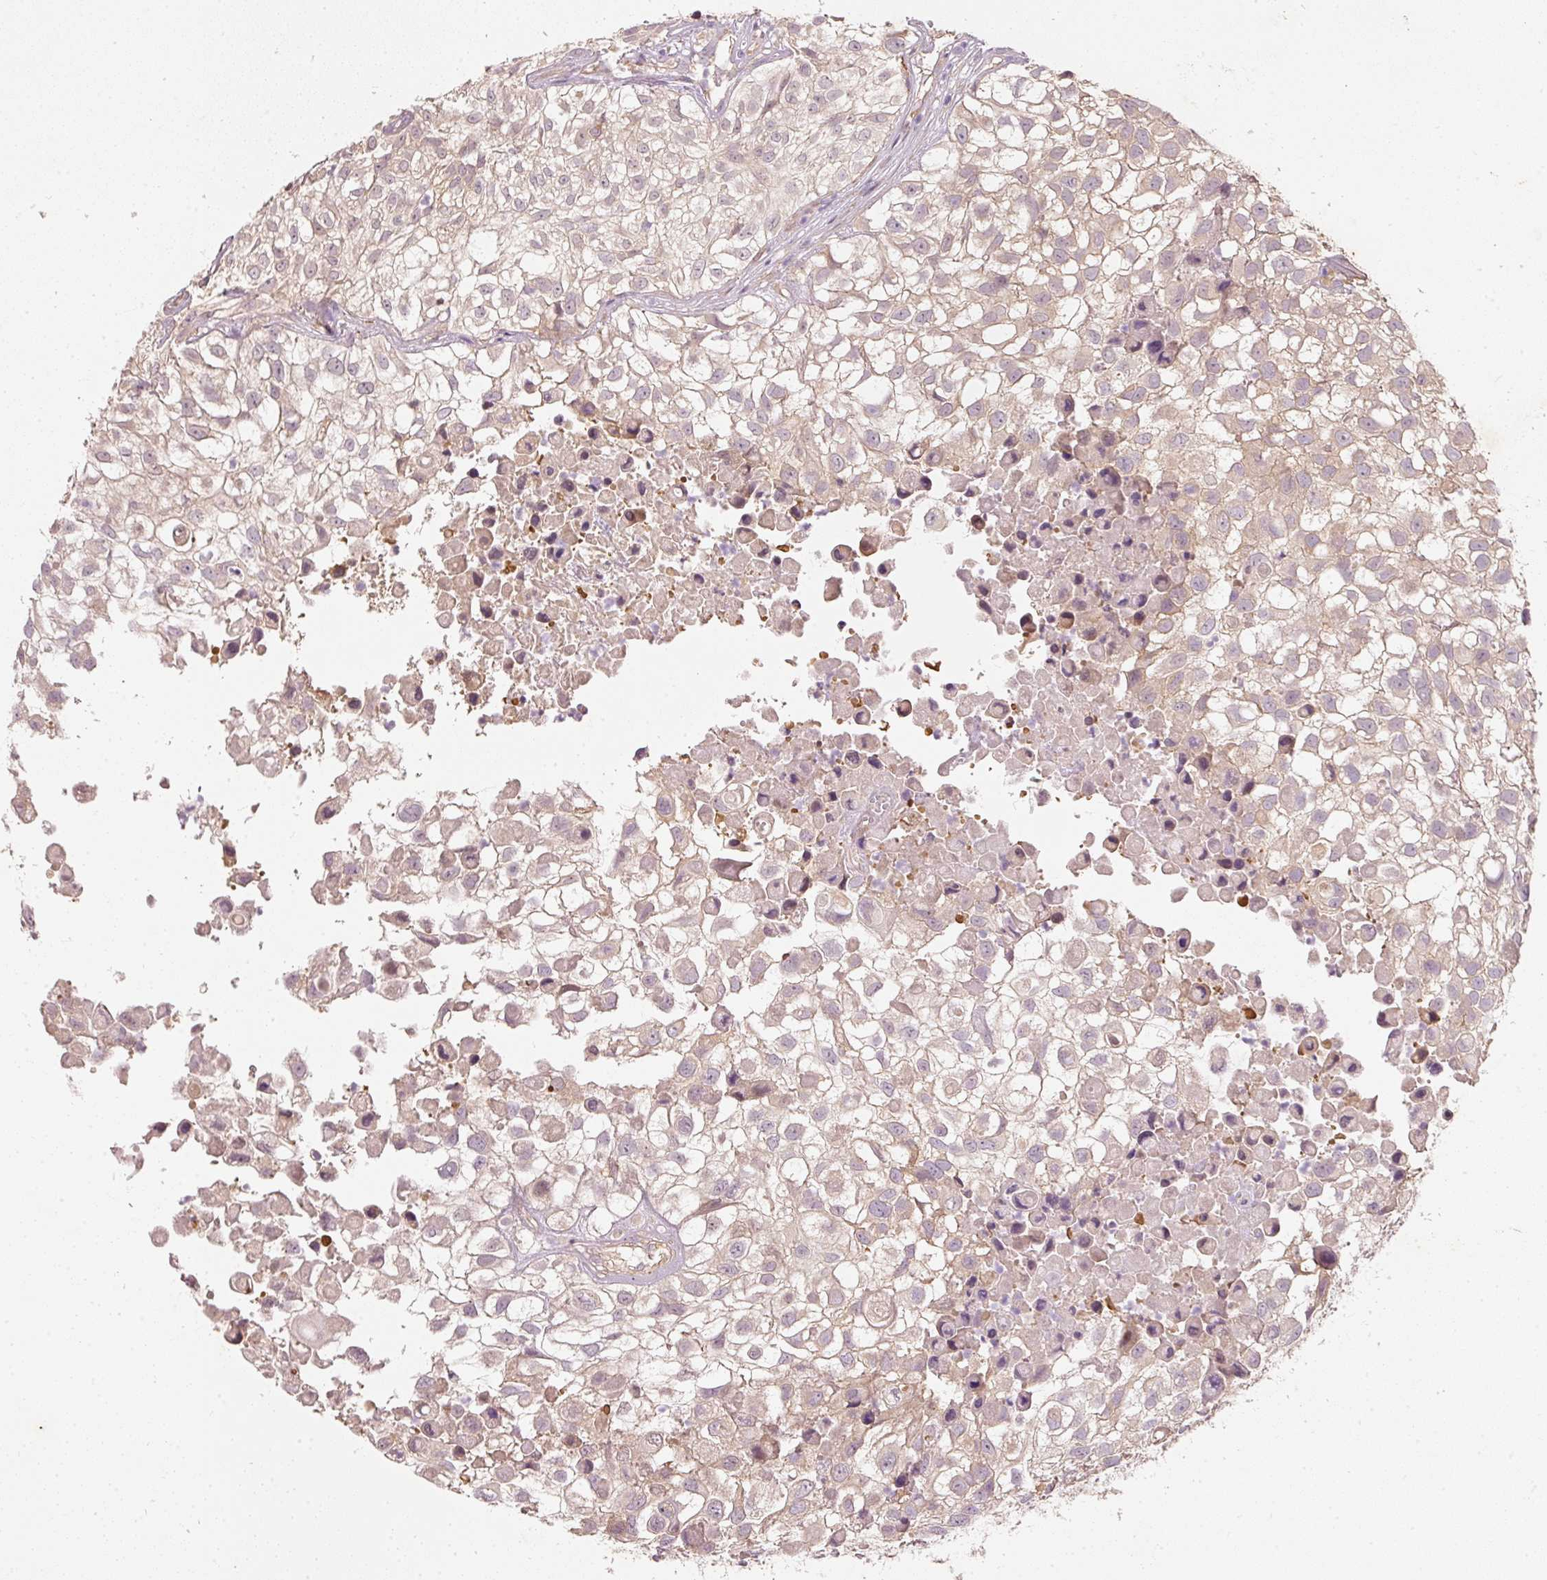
{"staining": {"intensity": "weak", "quantity": ">75%", "location": "cytoplasmic/membranous"}, "tissue": "urothelial cancer", "cell_type": "Tumor cells", "image_type": "cancer", "snomed": [{"axis": "morphology", "description": "Urothelial carcinoma, High grade"}, {"axis": "topography", "description": "Urinary bladder"}], "caption": "Protein staining of urothelial cancer tissue displays weak cytoplasmic/membranous staining in about >75% of tumor cells.", "gene": "RGL2", "patient": {"sex": "male", "age": 56}}